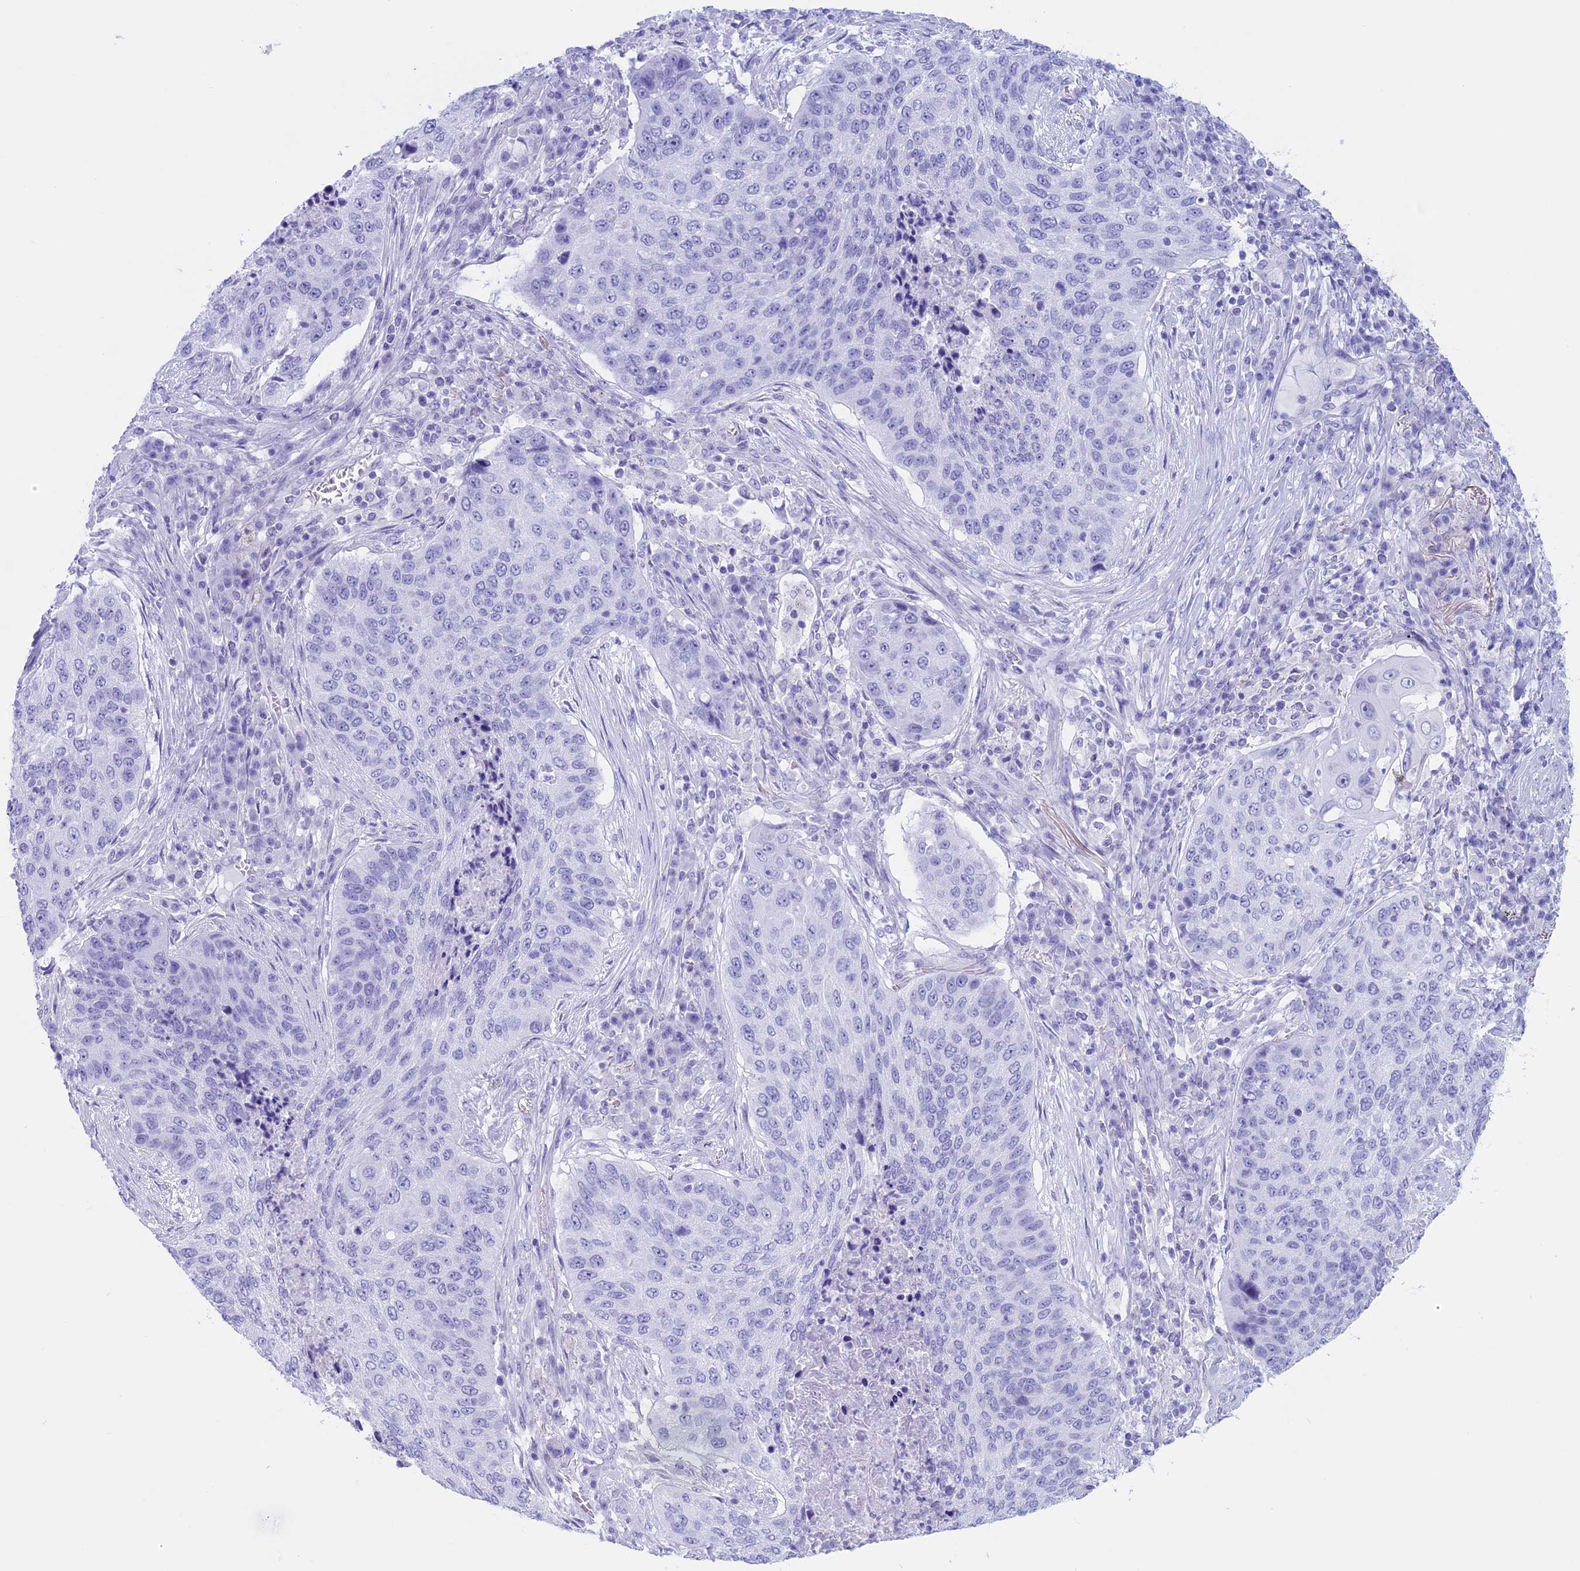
{"staining": {"intensity": "negative", "quantity": "none", "location": "none"}, "tissue": "lung cancer", "cell_type": "Tumor cells", "image_type": "cancer", "snomed": [{"axis": "morphology", "description": "Squamous cell carcinoma, NOS"}, {"axis": "topography", "description": "Lung"}], "caption": "Immunohistochemistry photomicrograph of neoplastic tissue: human lung squamous cell carcinoma stained with DAB (3,3'-diaminobenzidine) exhibits no significant protein staining in tumor cells.", "gene": "RP1", "patient": {"sex": "female", "age": 63}}